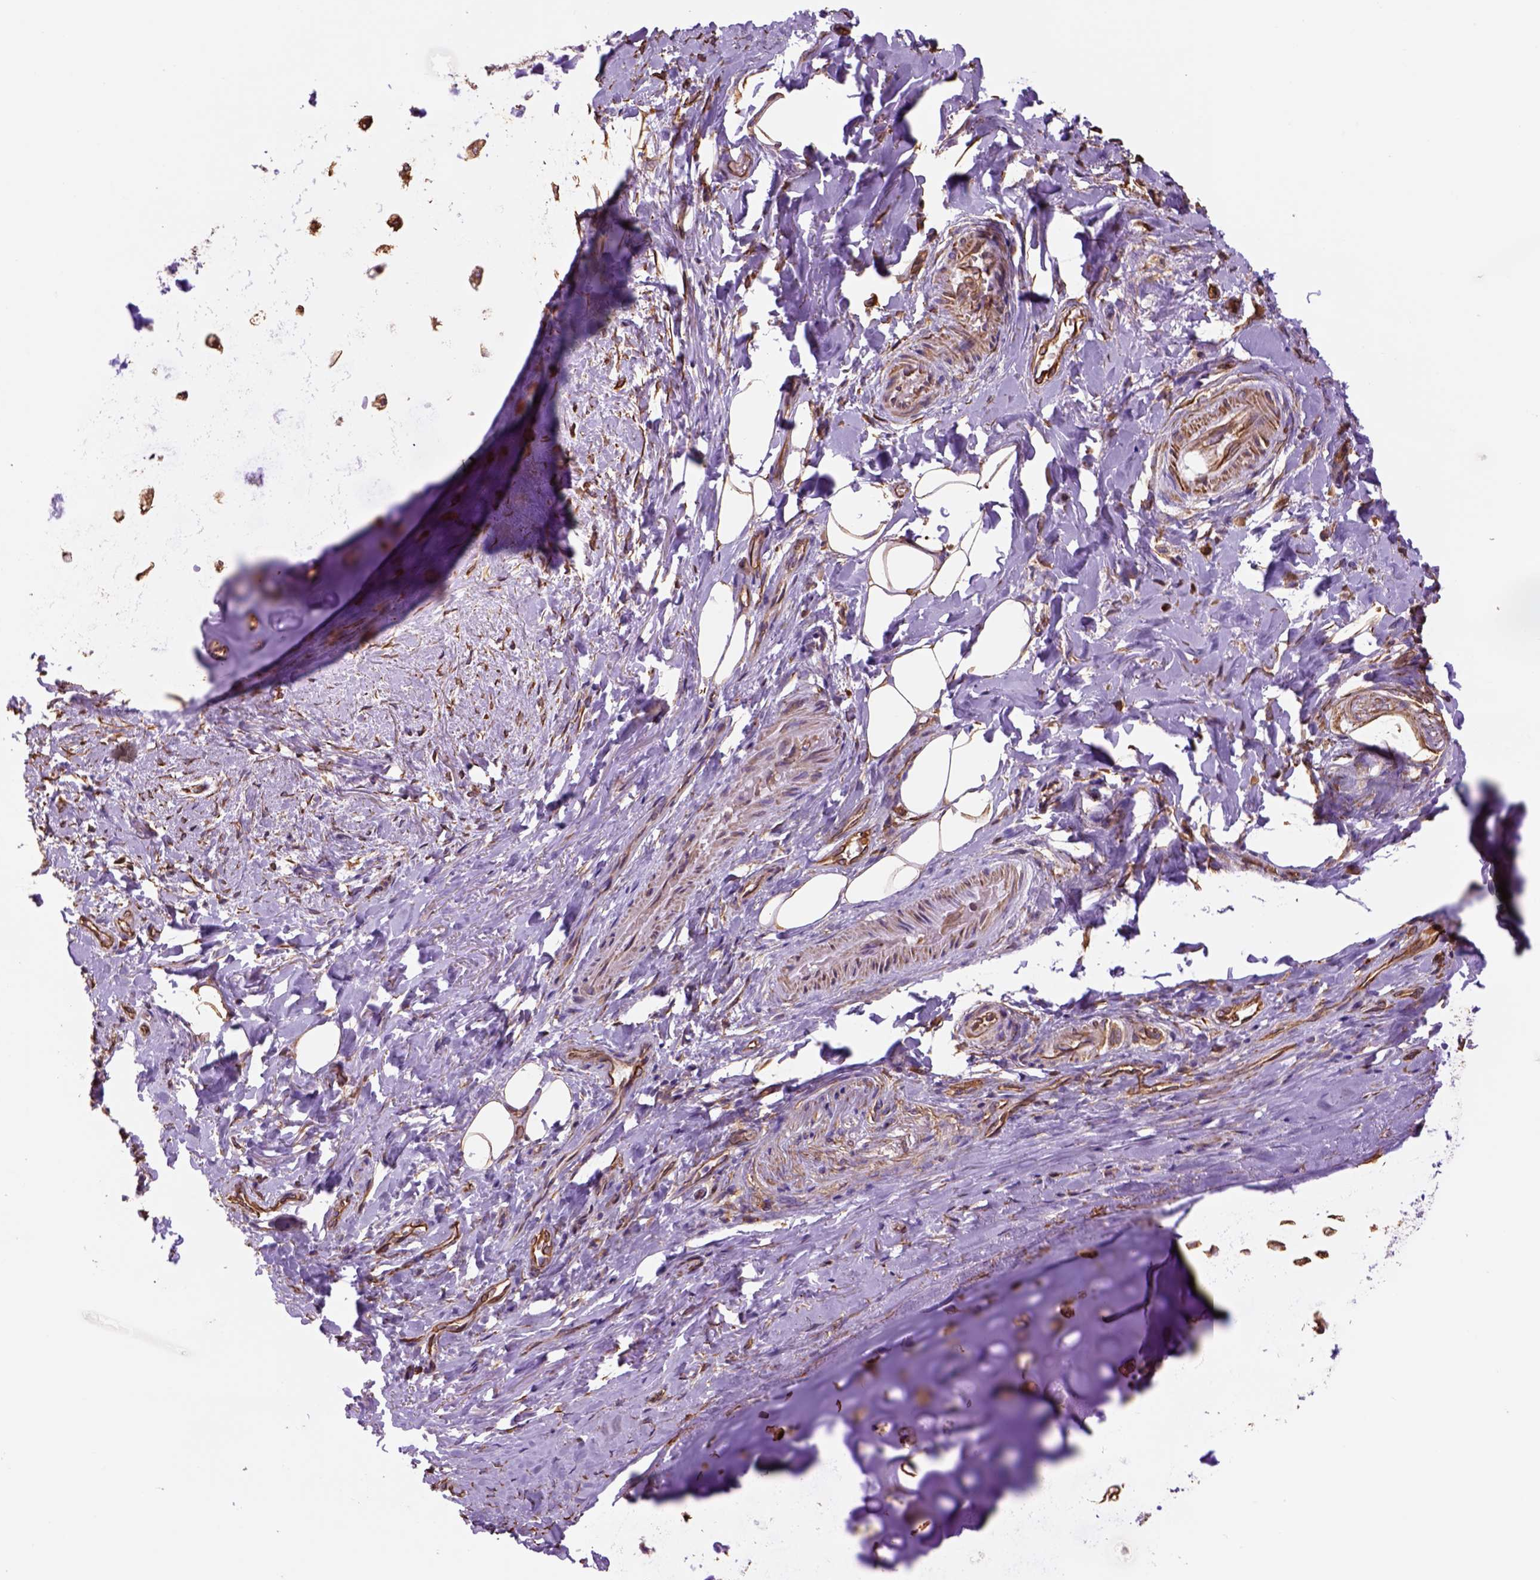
{"staining": {"intensity": "negative", "quantity": "none", "location": "none"}, "tissue": "soft tissue", "cell_type": "Chondrocytes", "image_type": "normal", "snomed": [{"axis": "morphology", "description": "Normal tissue, NOS"}, {"axis": "topography", "description": "Cartilage tissue"}, {"axis": "topography", "description": "Bronchus"}], "caption": "Unremarkable soft tissue was stained to show a protein in brown. There is no significant staining in chondrocytes. (DAB (3,3'-diaminobenzidine) IHC visualized using brightfield microscopy, high magnification).", "gene": "ZZZ3", "patient": {"sex": "male", "age": 64}}